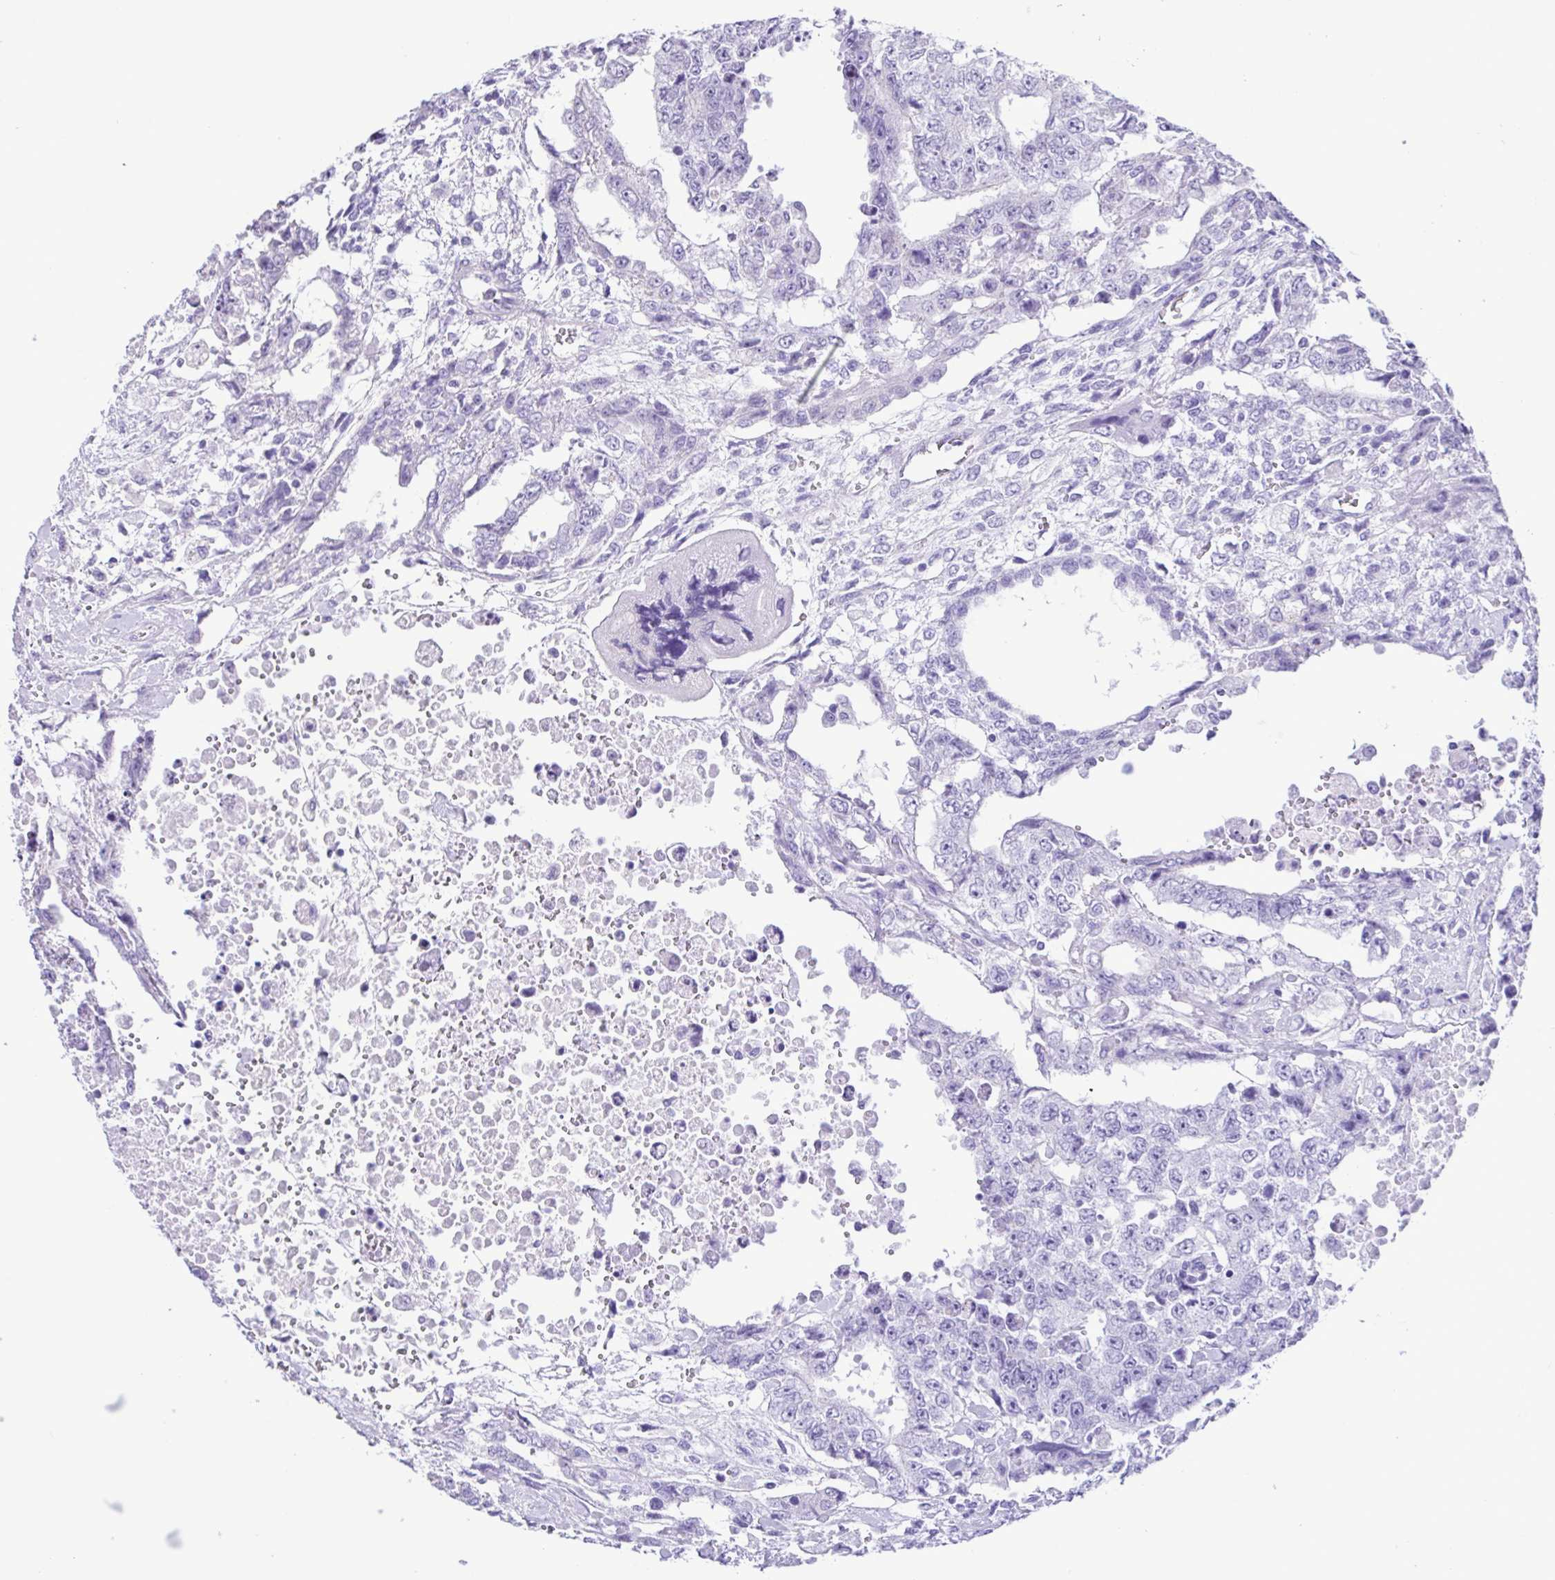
{"staining": {"intensity": "negative", "quantity": "none", "location": "none"}, "tissue": "testis cancer", "cell_type": "Tumor cells", "image_type": "cancer", "snomed": [{"axis": "morphology", "description": "Carcinoma, Embryonal, NOS"}, {"axis": "topography", "description": "Testis"}], "caption": "Tumor cells show no significant staining in embryonal carcinoma (testis).", "gene": "CBY2", "patient": {"sex": "male", "age": 24}}